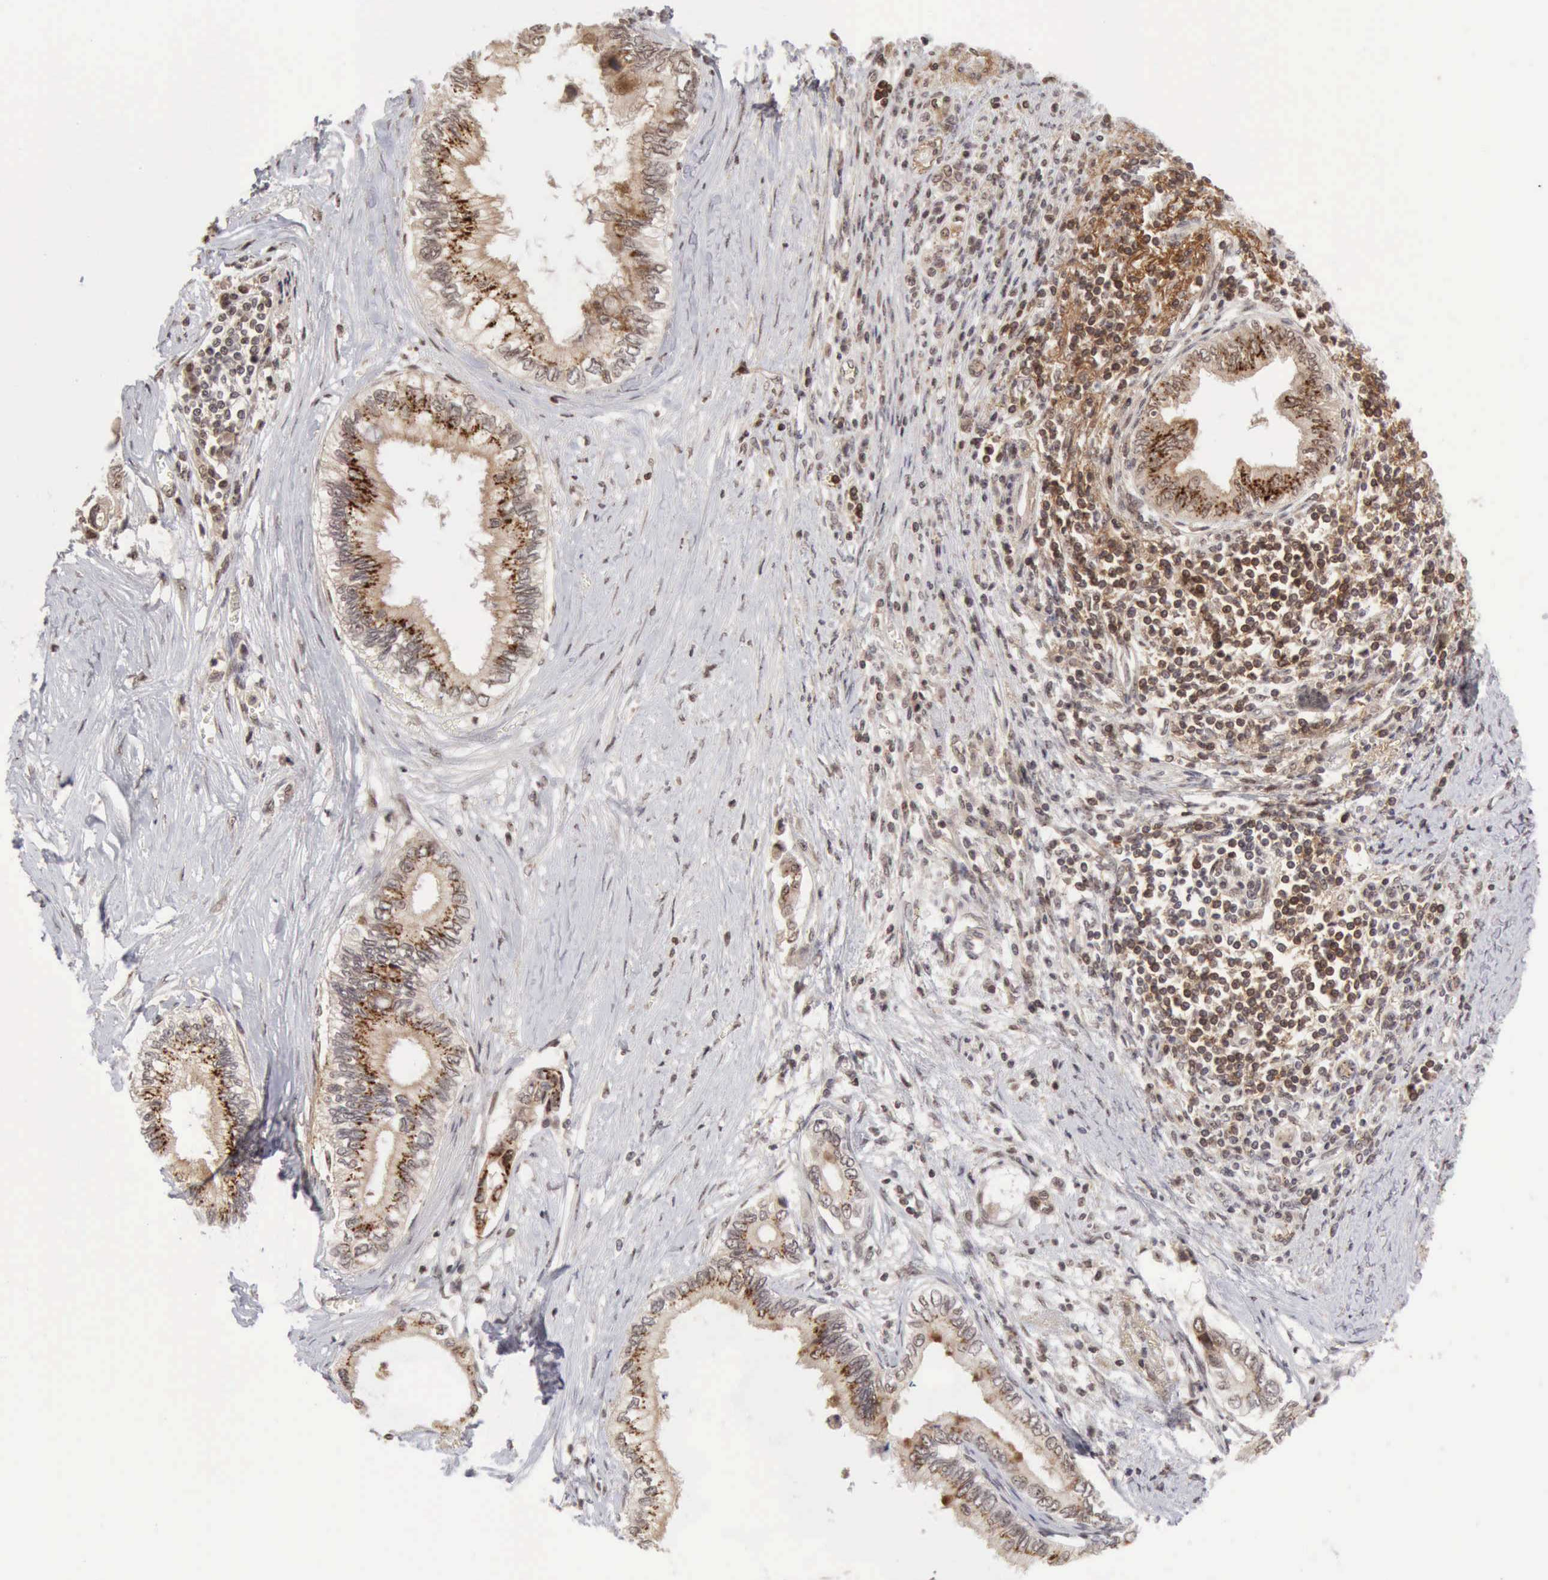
{"staining": {"intensity": "weak", "quantity": "25%-75%", "location": "cytoplasmic/membranous,nuclear"}, "tissue": "pancreatic cancer", "cell_type": "Tumor cells", "image_type": "cancer", "snomed": [{"axis": "morphology", "description": "Adenocarcinoma, NOS"}, {"axis": "topography", "description": "Pancreas"}], "caption": "A high-resolution photomicrograph shows IHC staining of pancreatic cancer, which reveals weak cytoplasmic/membranous and nuclear staining in approximately 25%-75% of tumor cells.", "gene": "CDKN2A", "patient": {"sex": "female", "age": 66}}